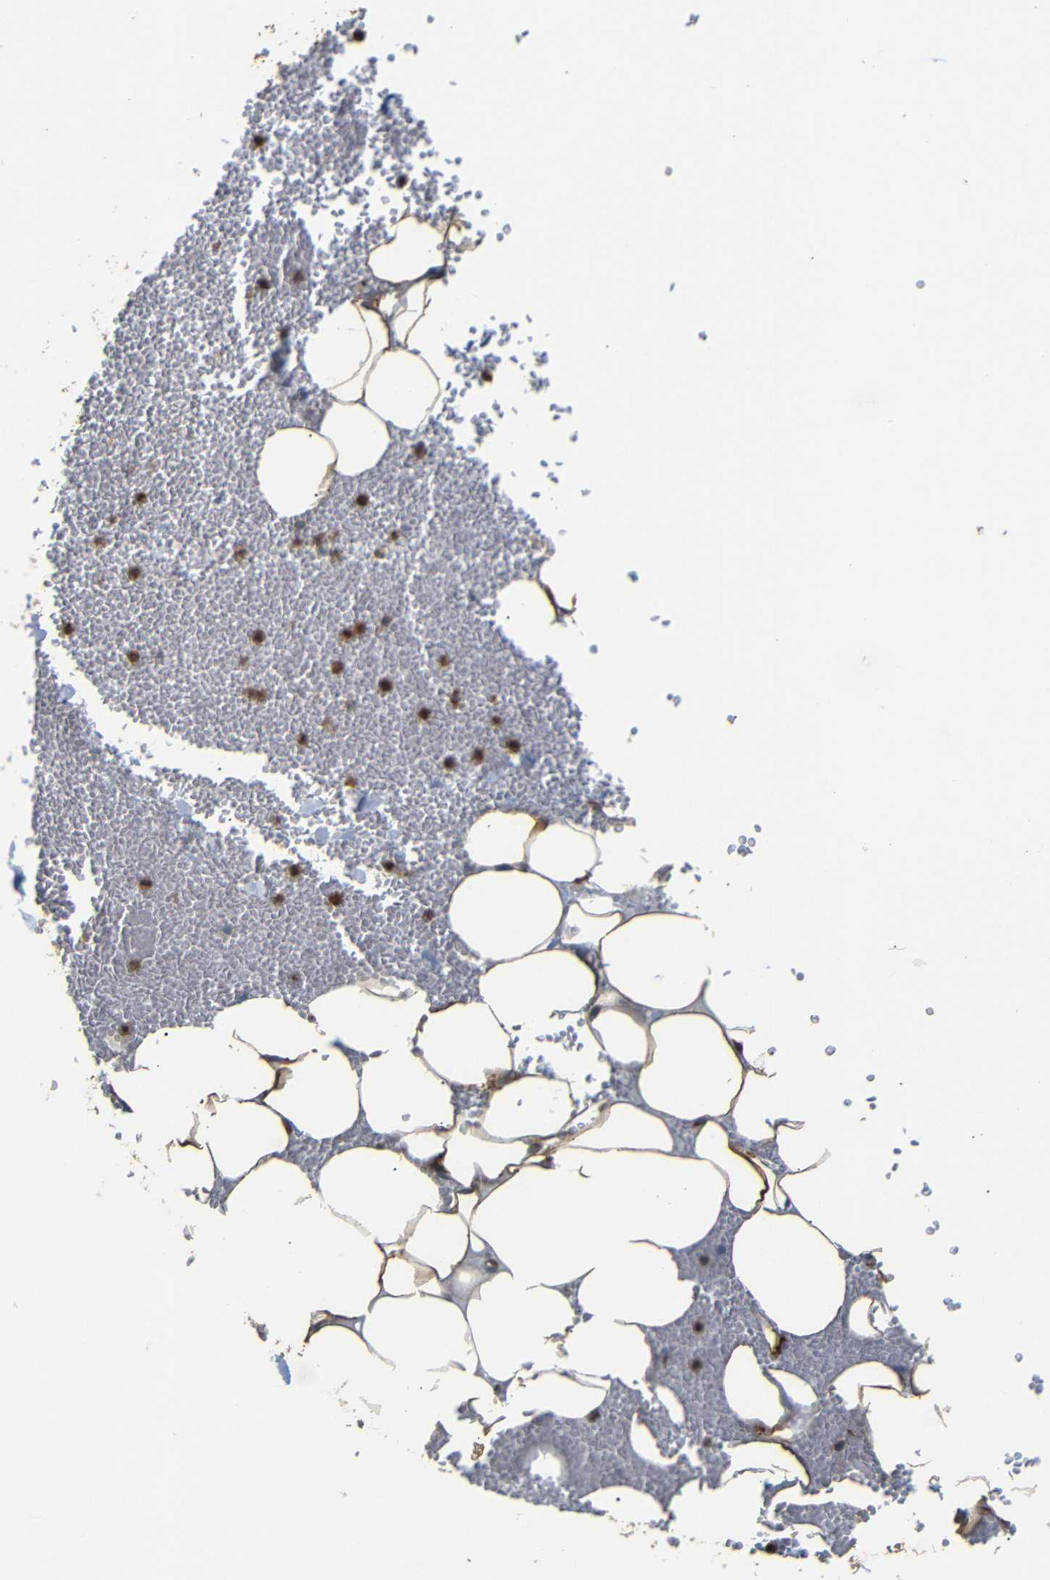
{"staining": {"intensity": "moderate", "quantity": "25%-75%", "location": "cytoplasmic/membranous"}, "tissue": "adipose tissue", "cell_type": "Adipocytes", "image_type": "normal", "snomed": [{"axis": "morphology", "description": "Normal tissue, NOS"}, {"axis": "topography", "description": "Adipose tissue"}, {"axis": "topography", "description": "Peripheral nerve tissue"}], "caption": "Adipose tissue stained with DAB (3,3'-diaminobenzidine) immunohistochemistry (IHC) demonstrates medium levels of moderate cytoplasmic/membranous staining in approximately 25%-75% of adipocytes.", "gene": "BTF3", "patient": {"sex": "male", "age": 52}}